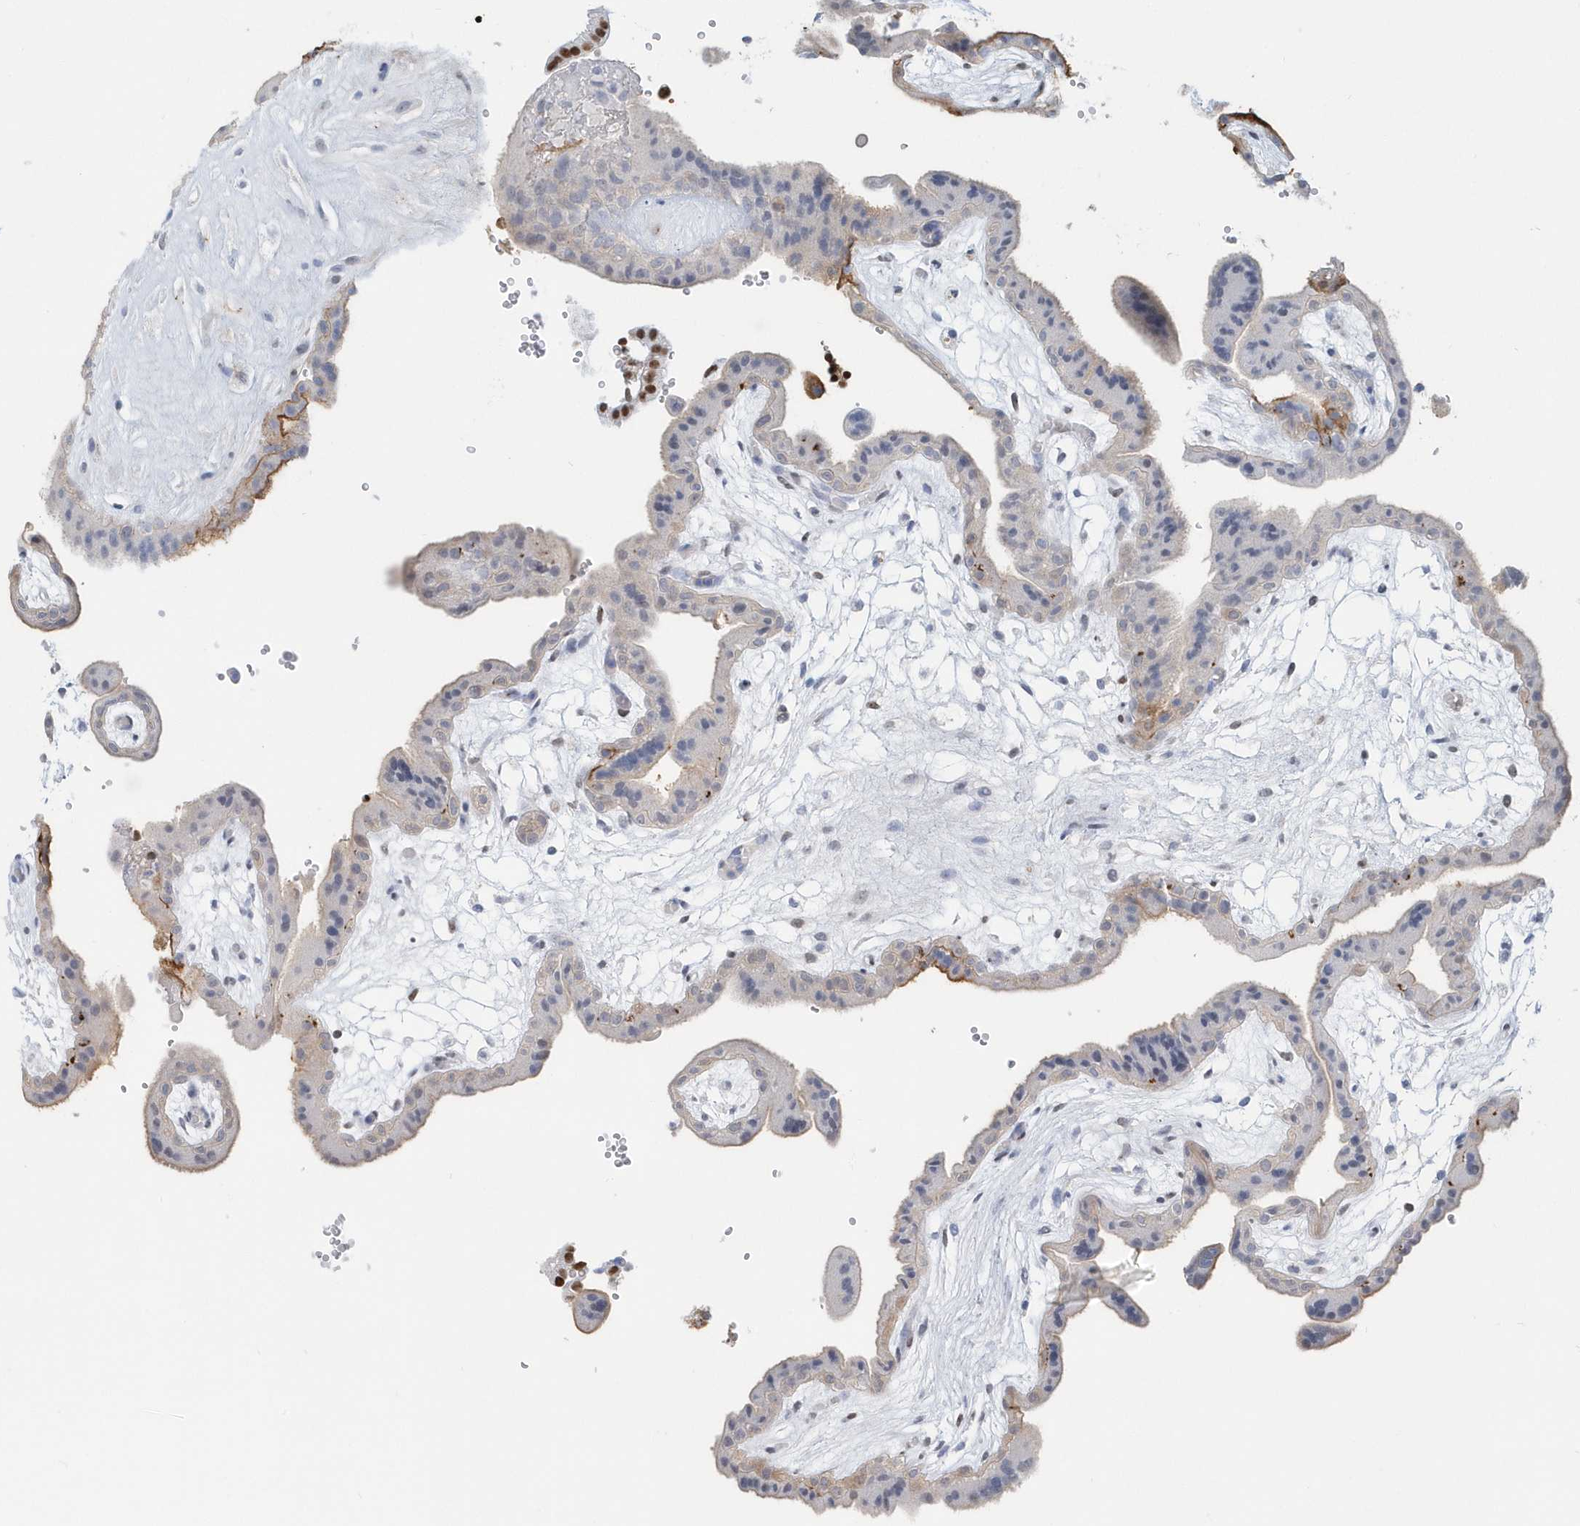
{"staining": {"intensity": "moderate", "quantity": "25%-75%", "location": "cytoplasmic/membranous"}, "tissue": "placenta", "cell_type": "Trophoblastic cells", "image_type": "normal", "snomed": [{"axis": "morphology", "description": "Normal tissue, NOS"}, {"axis": "topography", "description": "Placenta"}], "caption": "Immunohistochemical staining of unremarkable placenta displays moderate cytoplasmic/membranous protein staining in about 25%-75% of trophoblastic cells.", "gene": "MACROH2A2", "patient": {"sex": "female", "age": 18}}